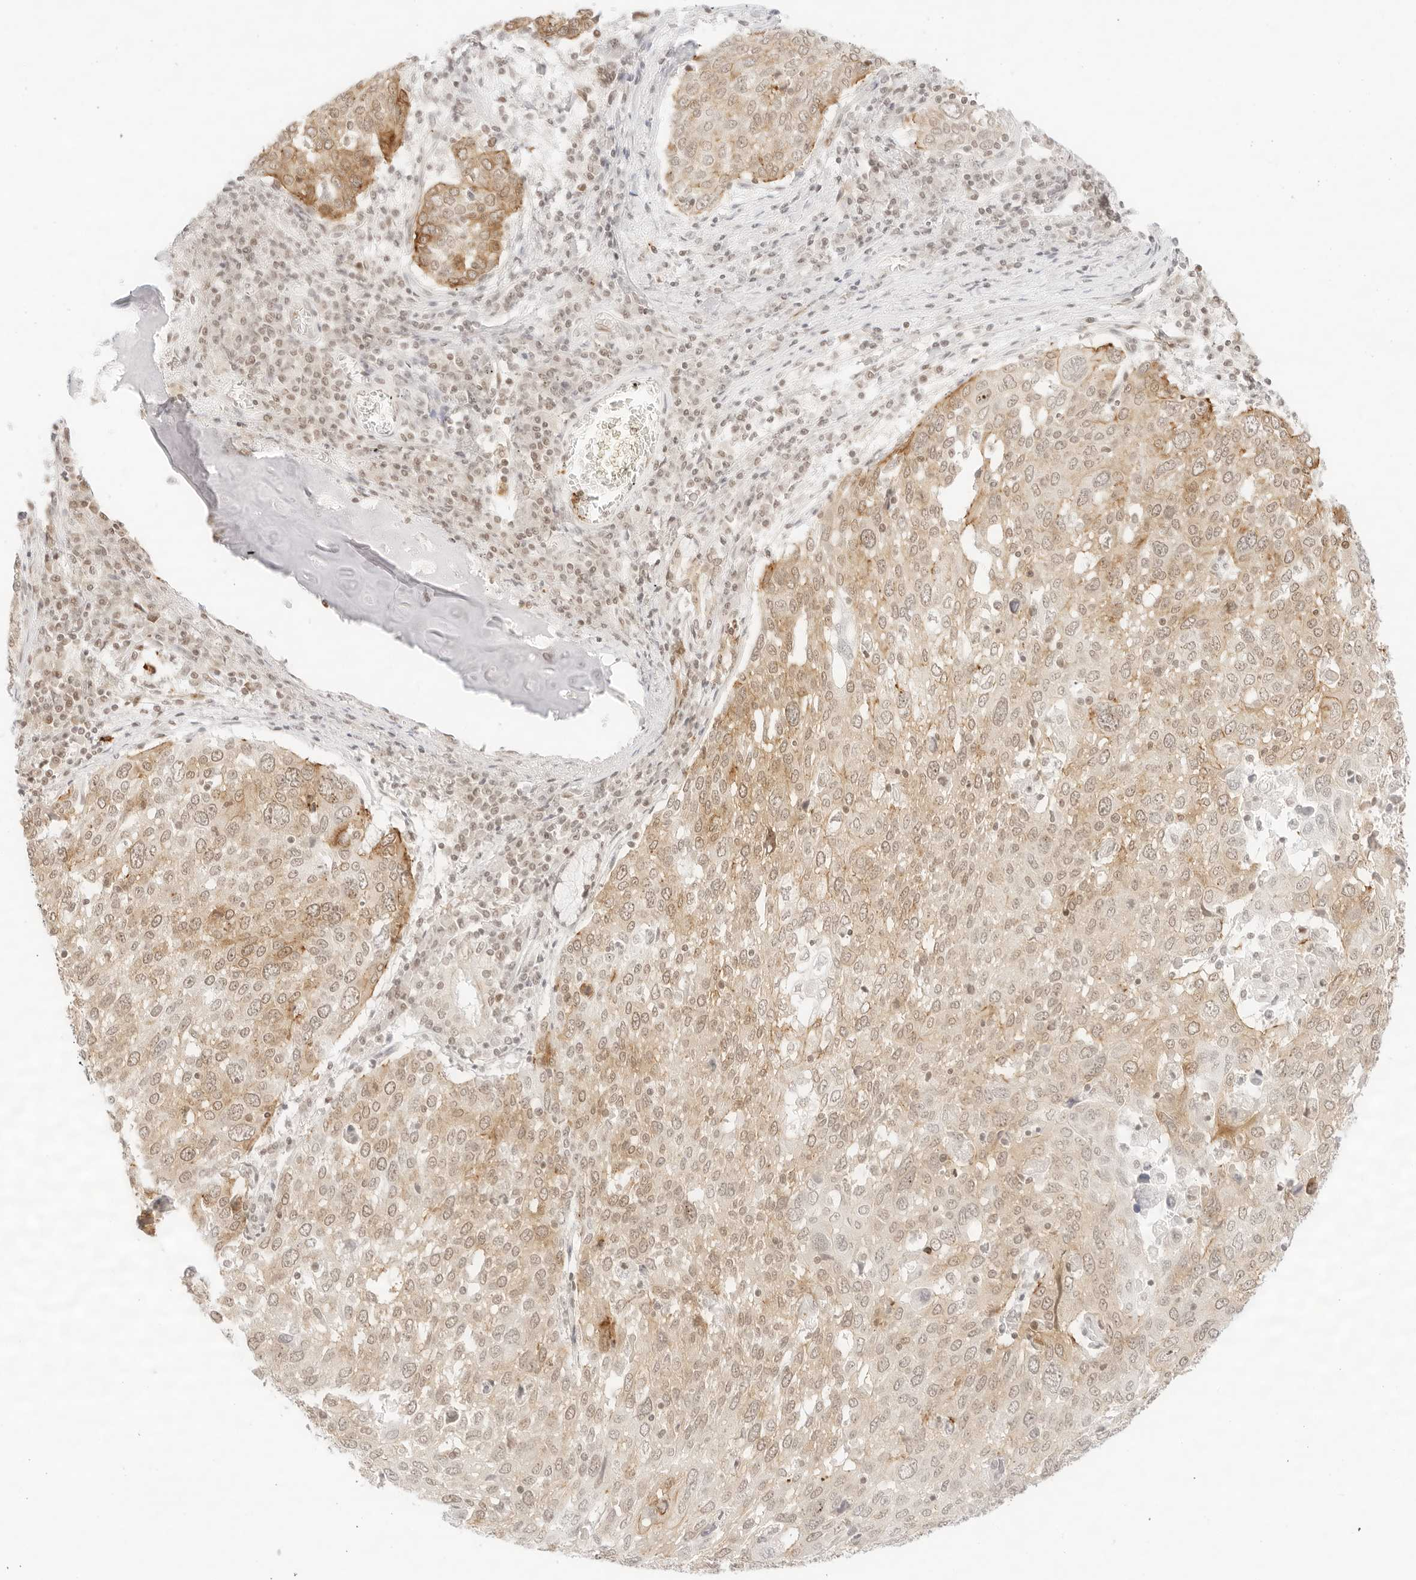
{"staining": {"intensity": "moderate", "quantity": "25%-75%", "location": "cytoplasmic/membranous,nuclear"}, "tissue": "lung cancer", "cell_type": "Tumor cells", "image_type": "cancer", "snomed": [{"axis": "morphology", "description": "Squamous cell carcinoma, NOS"}, {"axis": "topography", "description": "Lung"}], "caption": "IHC of human lung squamous cell carcinoma shows medium levels of moderate cytoplasmic/membranous and nuclear positivity in about 25%-75% of tumor cells.", "gene": "GNAS", "patient": {"sex": "male", "age": 65}}